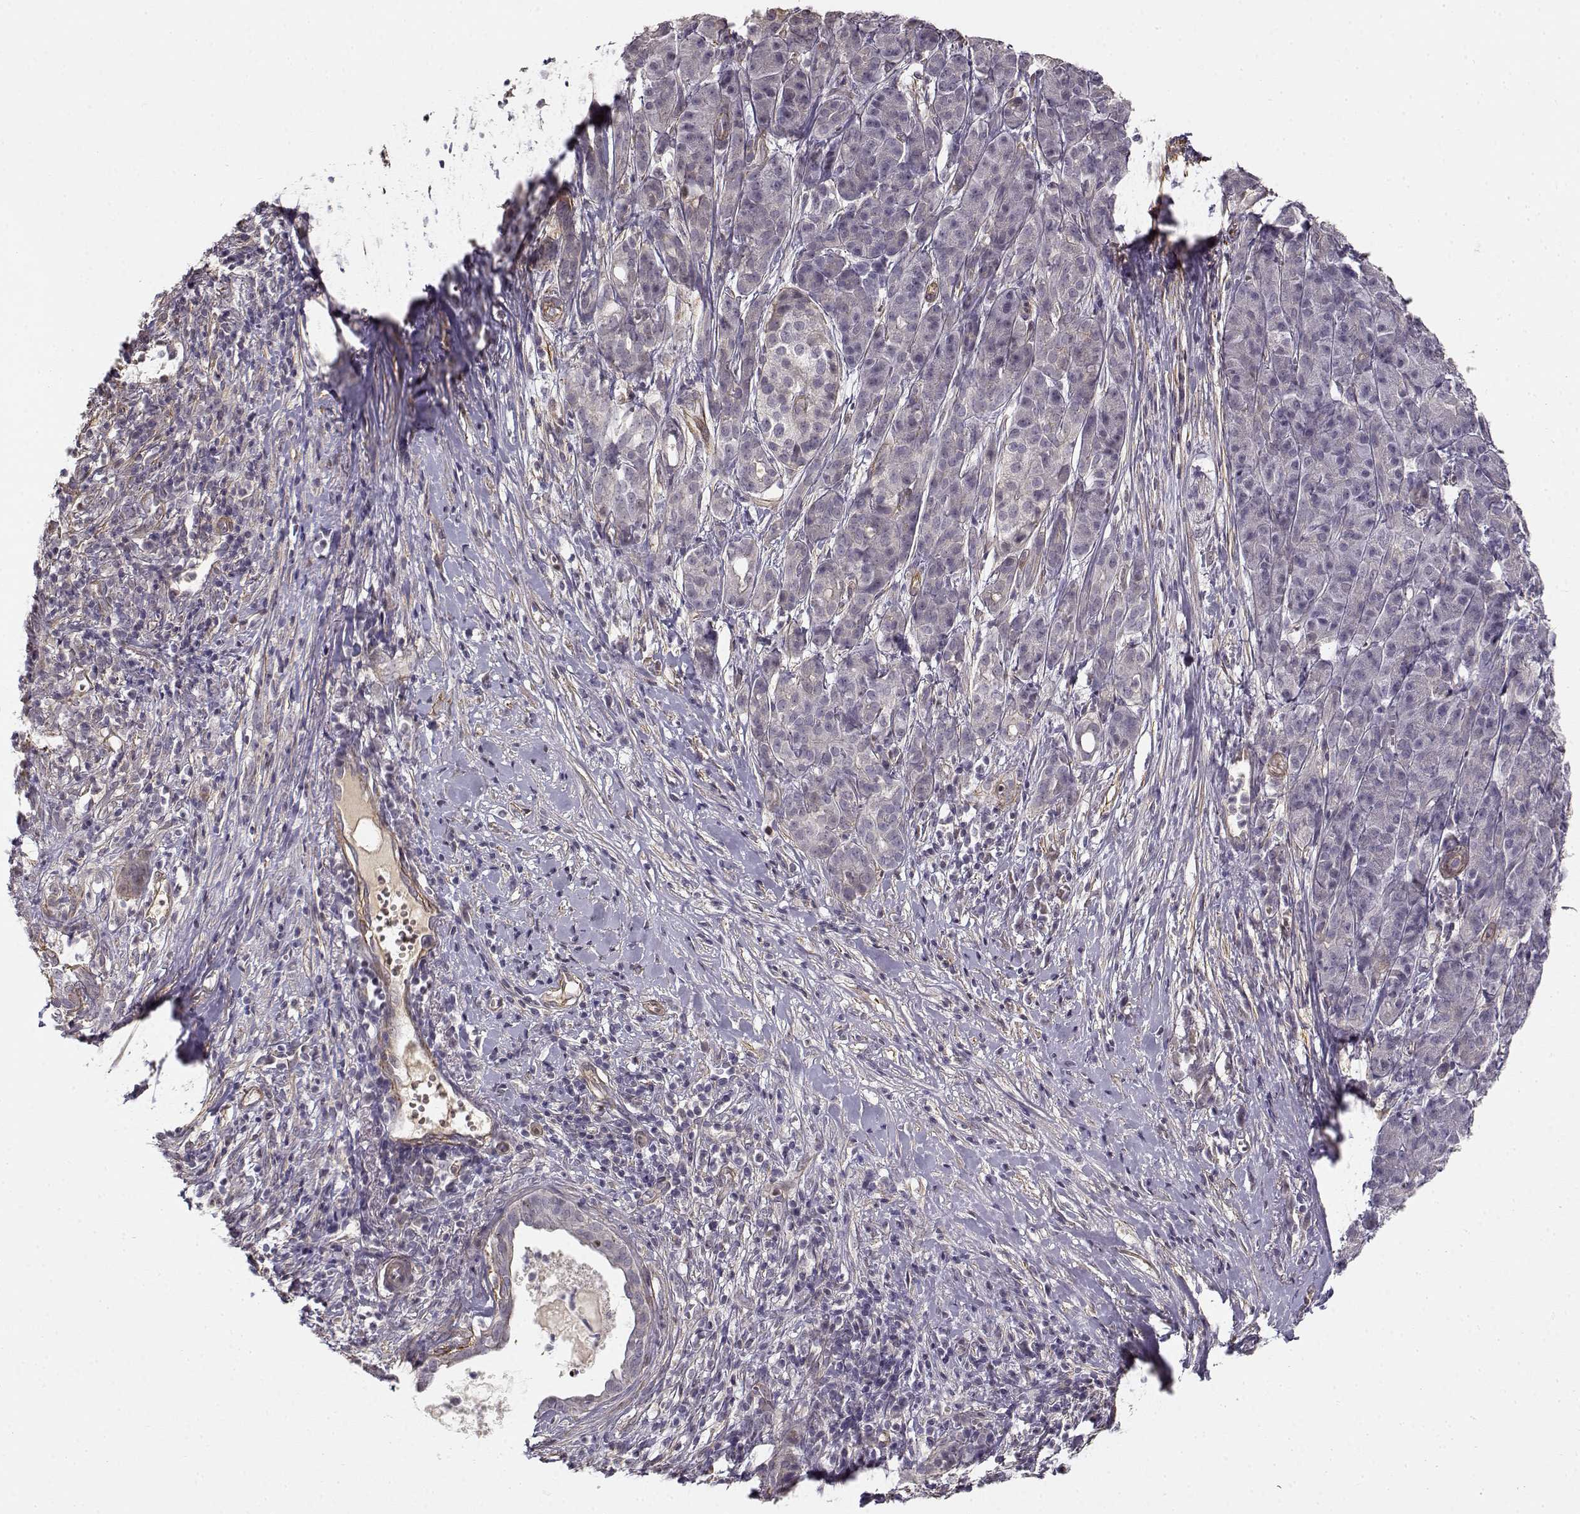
{"staining": {"intensity": "negative", "quantity": "none", "location": "none"}, "tissue": "pancreatic cancer", "cell_type": "Tumor cells", "image_type": "cancer", "snomed": [{"axis": "morphology", "description": "Adenocarcinoma, NOS"}, {"axis": "topography", "description": "Pancreas"}], "caption": "DAB (3,3'-diaminobenzidine) immunohistochemical staining of pancreatic cancer reveals no significant staining in tumor cells. (Stains: DAB immunohistochemistry with hematoxylin counter stain, Microscopy: brightfield microscopy at high magnification).", "gene": "RGS9BP", "patient": {"sex": "male", "age": 61}}